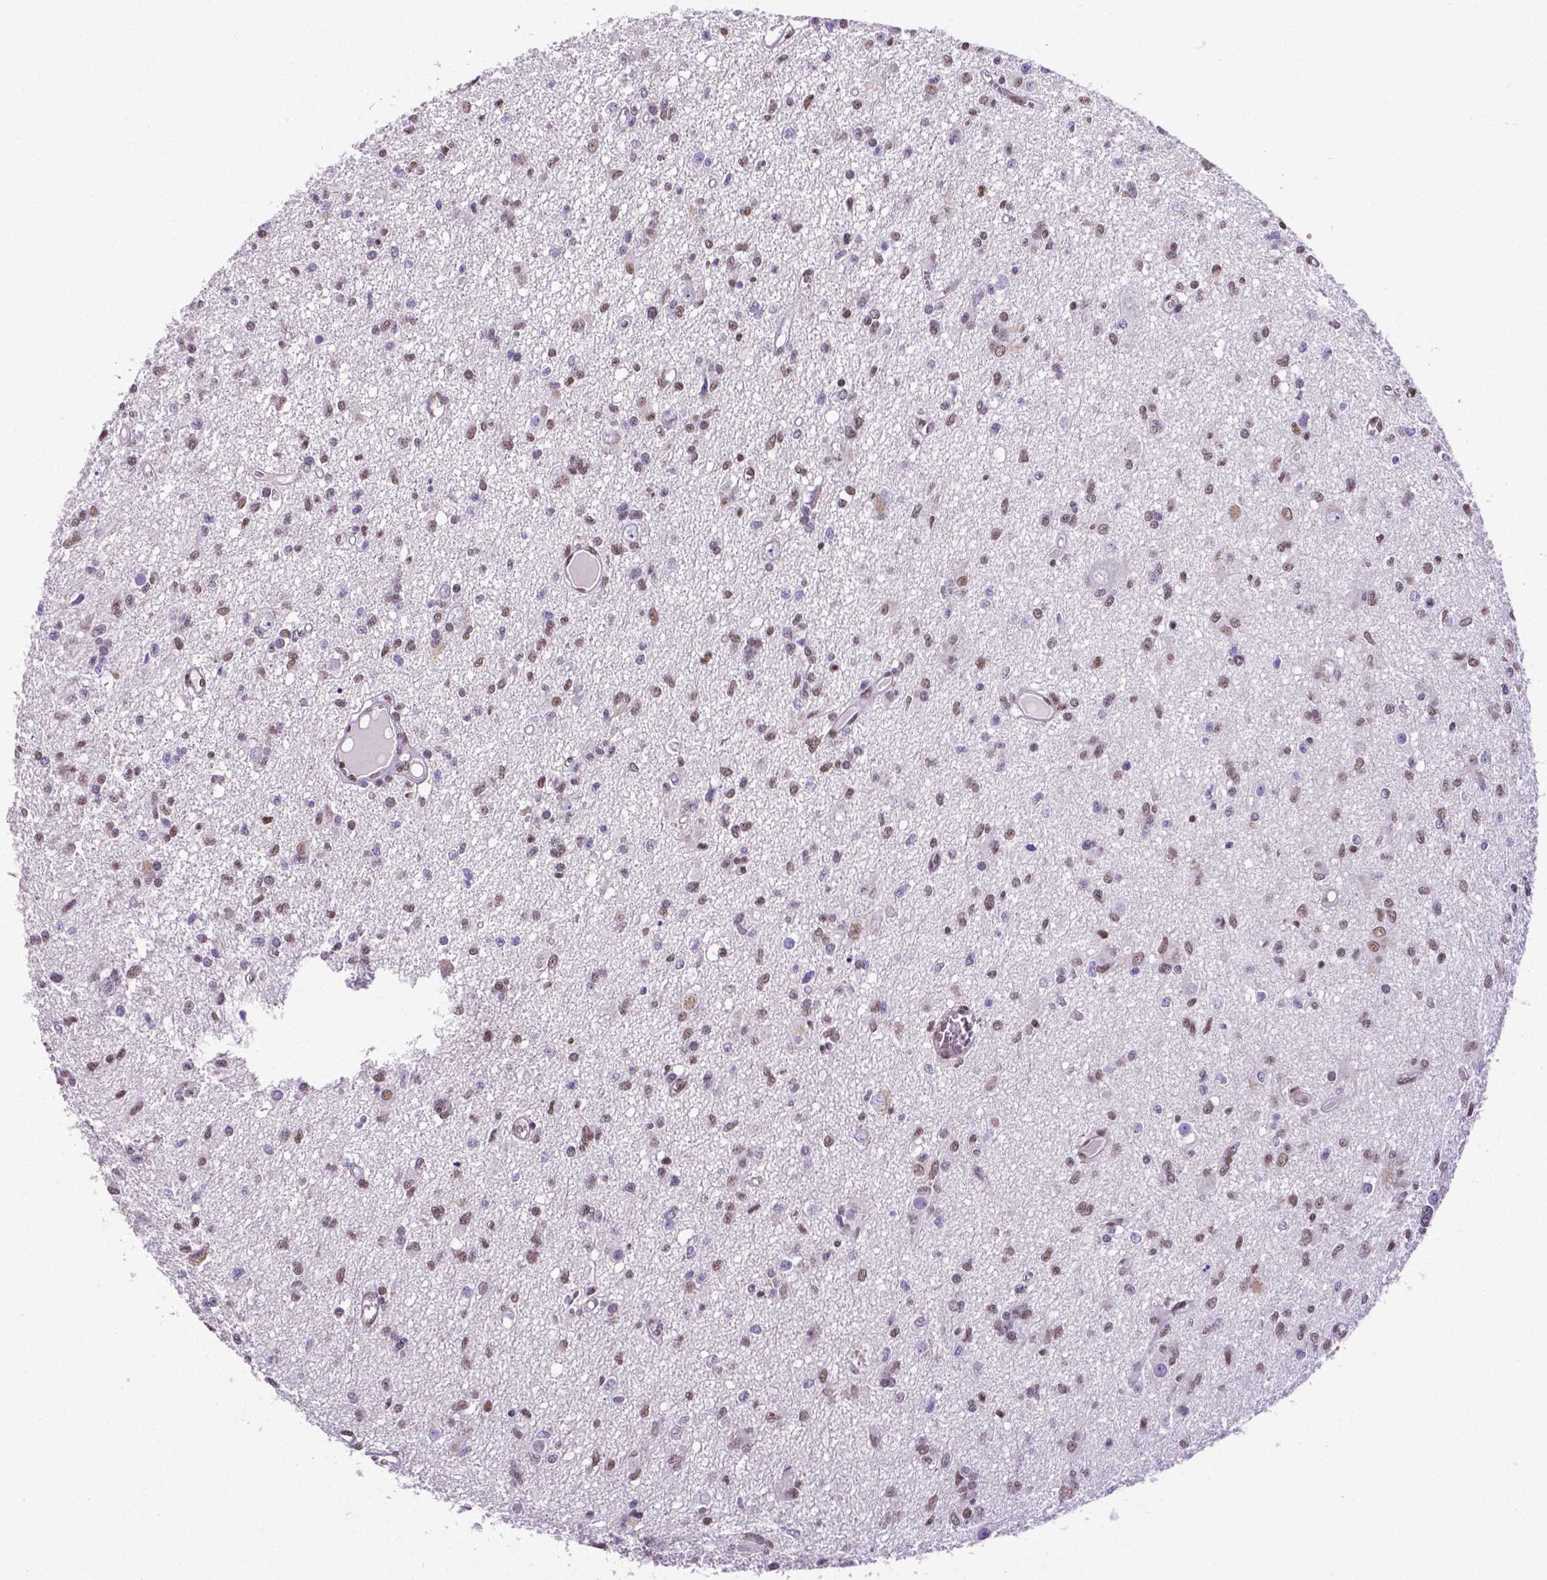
{"staining": {"intensity": "moderate", "quantity": "25%-75%", "location": "nuclear"}, "tissue": "glioma", "cell_type": "Tumor cells", "image_type": "cancer", "snomed": [{"axis": "morphology", "description": "Glioma, malignant, Low grade"}, {"axis": "topography", "description": "Brain"}], "caption": "Low-grade glioma (malignant) stained for a protein (brown) exhibits moderate nuclear positive positivity in approximately 25%-75% of tumor cells.", "gene": "REST", "patient": {"sex": "male", "age": 64}}